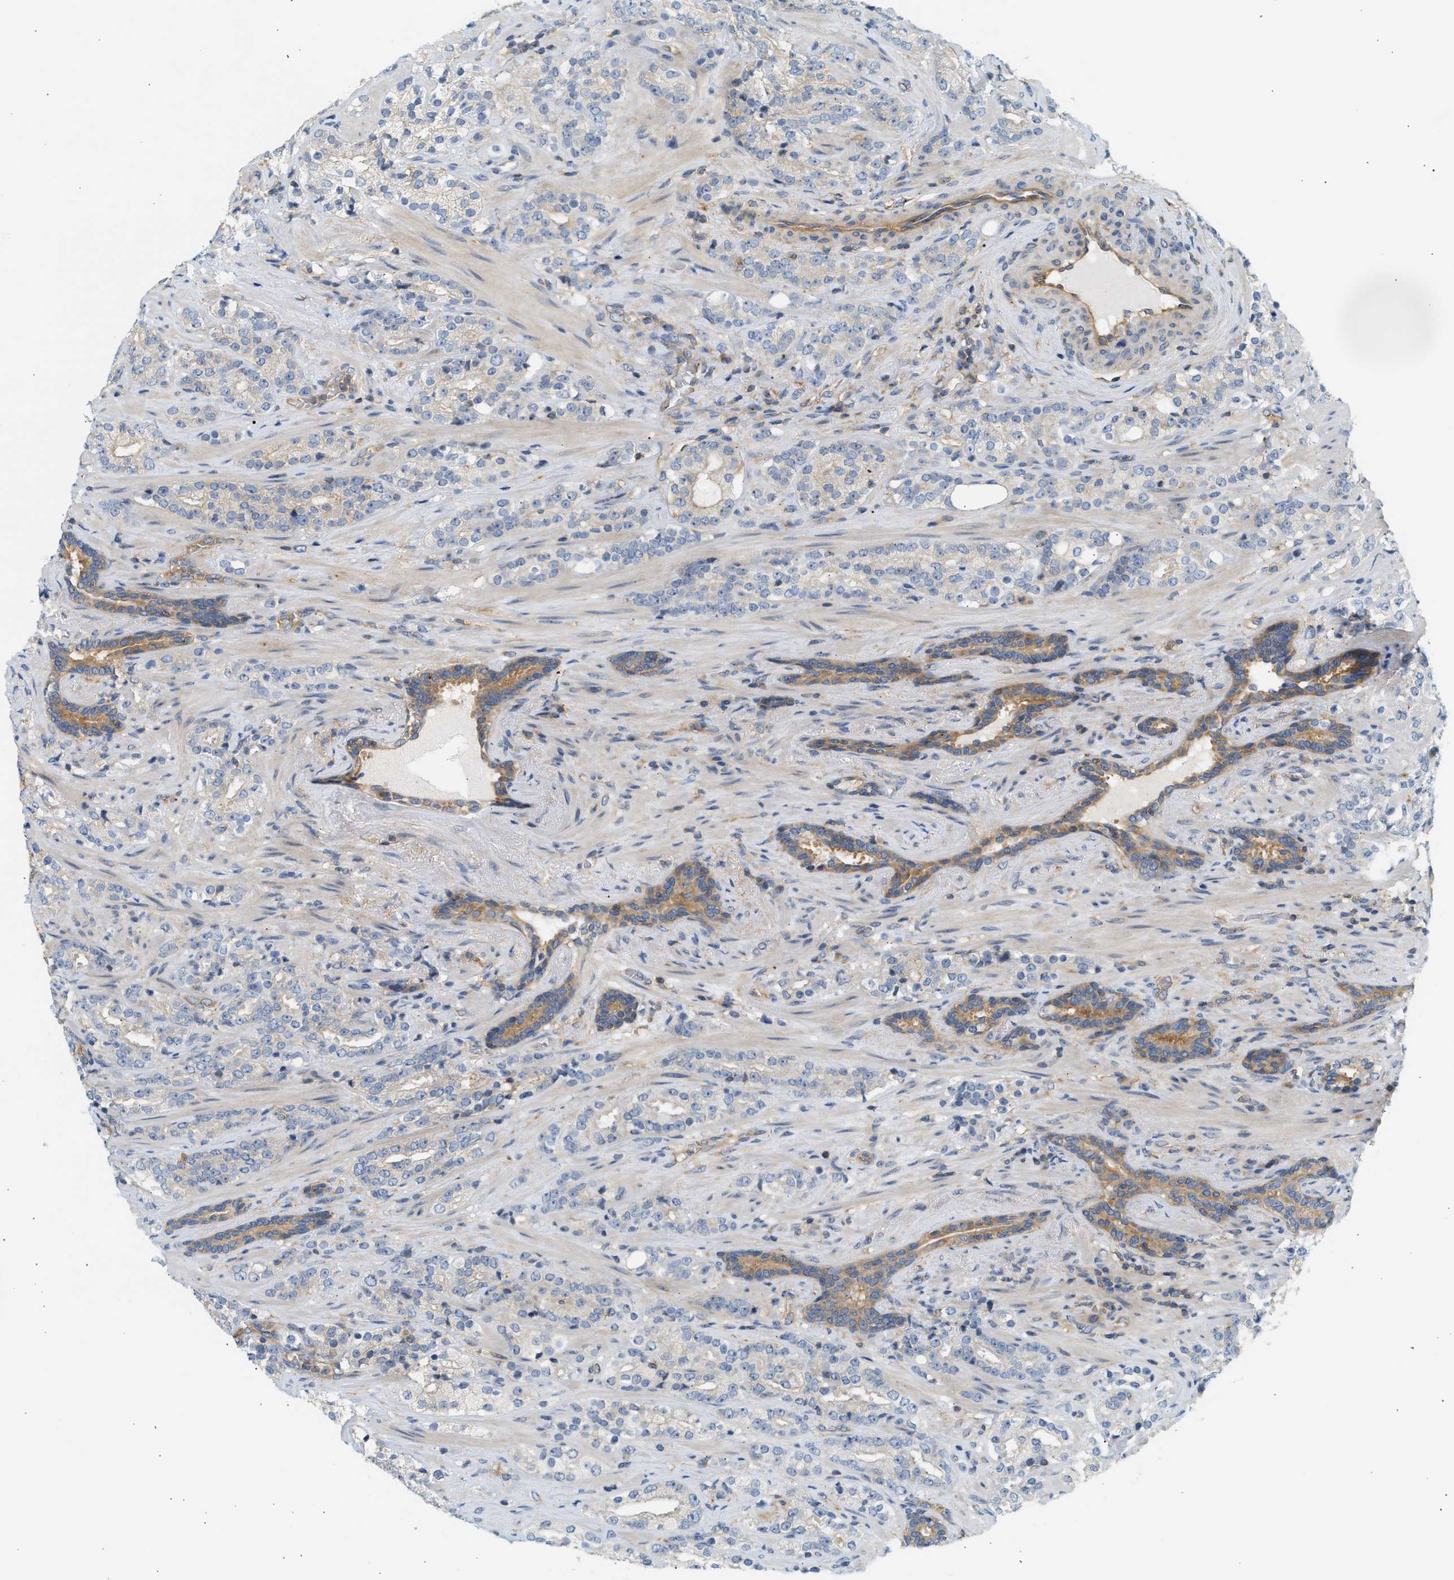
{"staining": {"intensity": "moderate", "quantity": "<25%", "location": "cytoplasmic/membranous"}, "tissue": "prostate cancer", "cell_type": "Tumor cells", "image_type": "cancer", "snomed": [{"axis": "morphology", "description": "Adenocarcinoma, High grade"}, {"axis": "topography", "description": "Prostate"}], "caption": "Brown immunohistochemical staining in prostate cancer (adenocarcinoma (high-grade)) displays moderate cytoplasmic/membranous expression in approximately <25% of tumor cells.", "gene": "PAFAH1B1", "patient": {"sex": "male", "age": 71}}